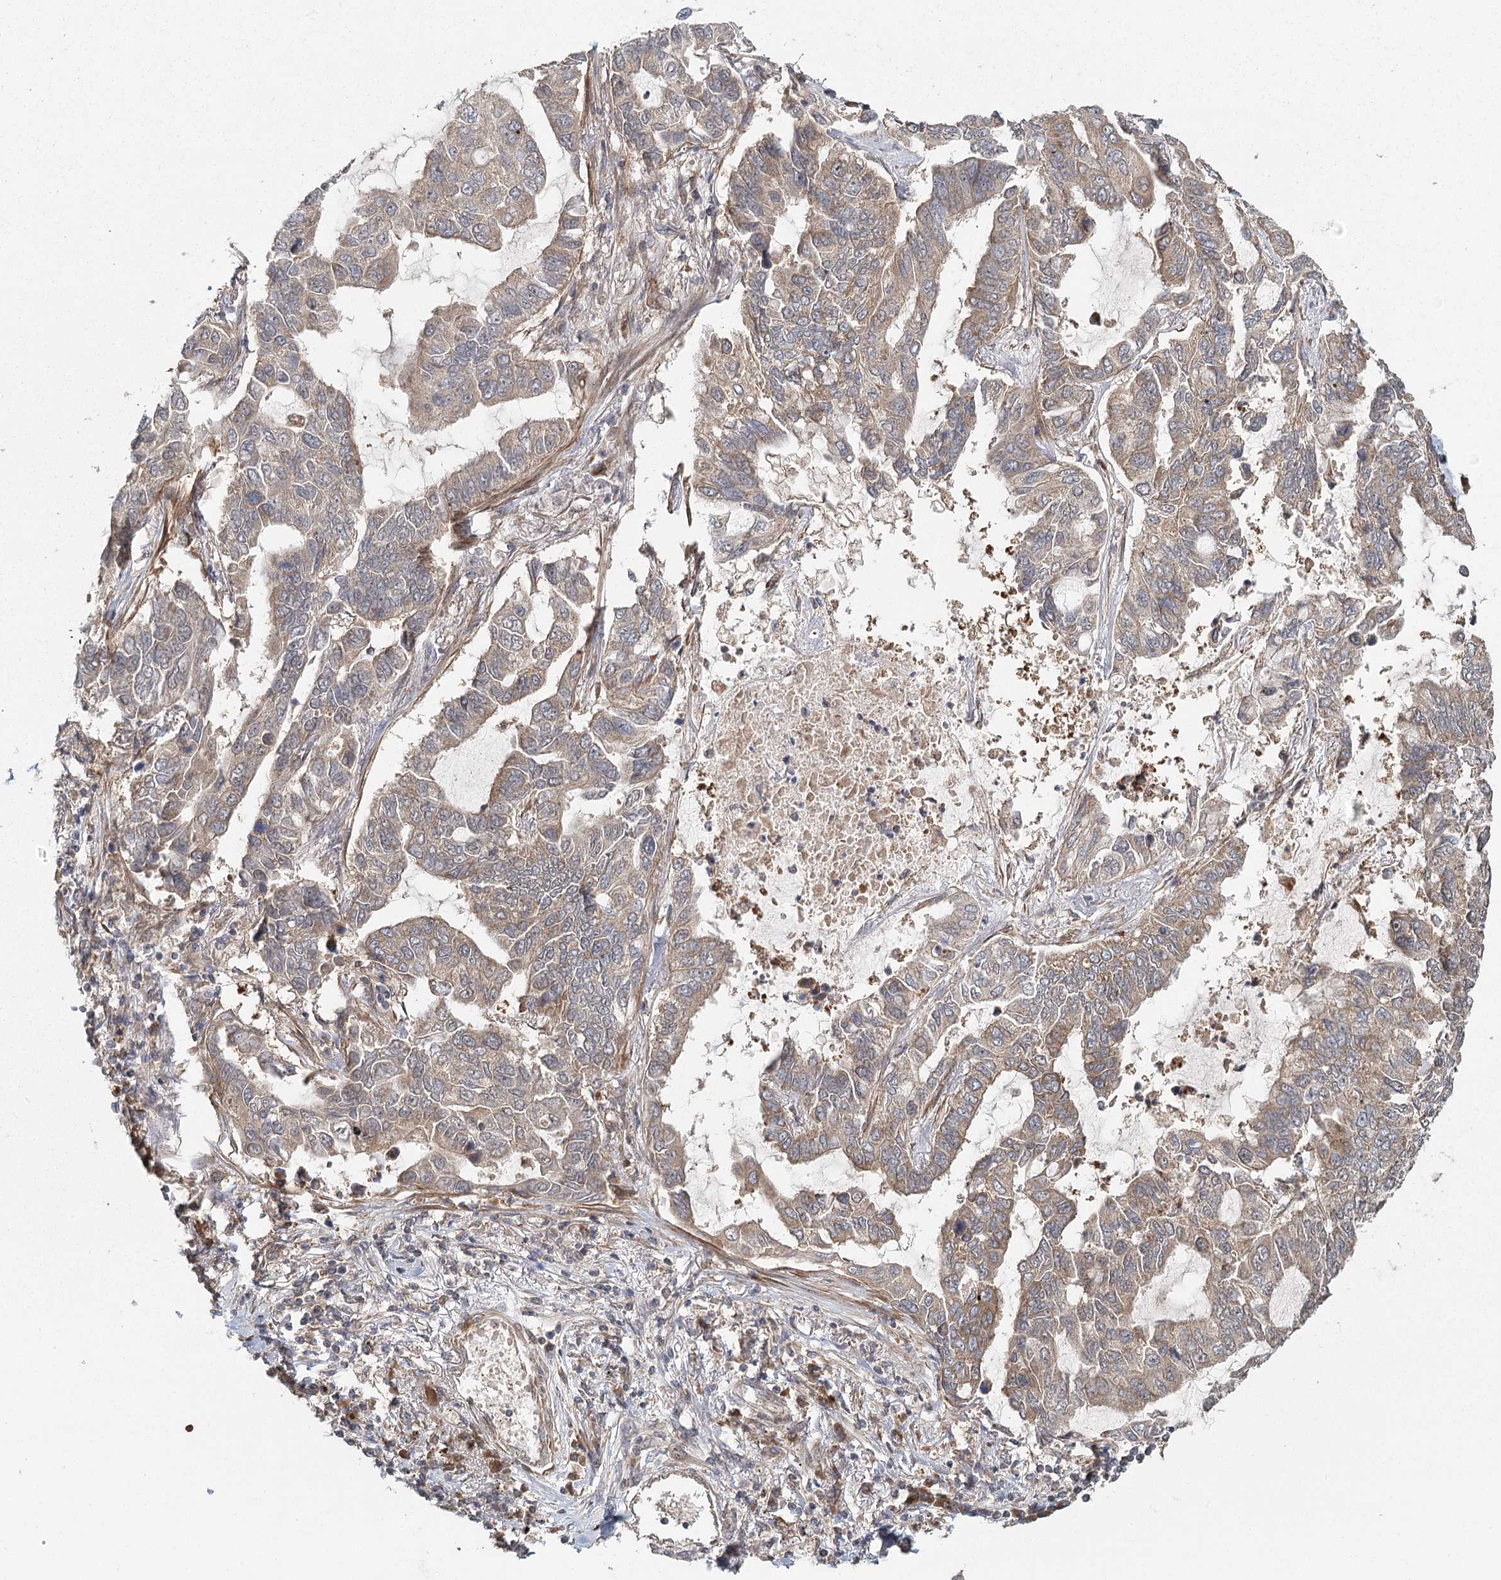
{"staining": {"intensity": "weak", "quantity": ">75%", "location": "cytoplasmic/membranous"}, "tissue": "lung cancer", "cell_type": "Tumor cells", "image_type": "cancer", "snomed": [{"axis": "morphology", "description": "Adenocarcinoma, NOS"}, {"axis": "topography", "description": "Lung"}], "caption": "Lung cancer (adenocarcinoma) stained for a protein demonstrates weak cytoplasmic/membranous positivity in tumor cells.", "gene": "RAPGEF6", "patient": {"sex": "male", "age": 64}}